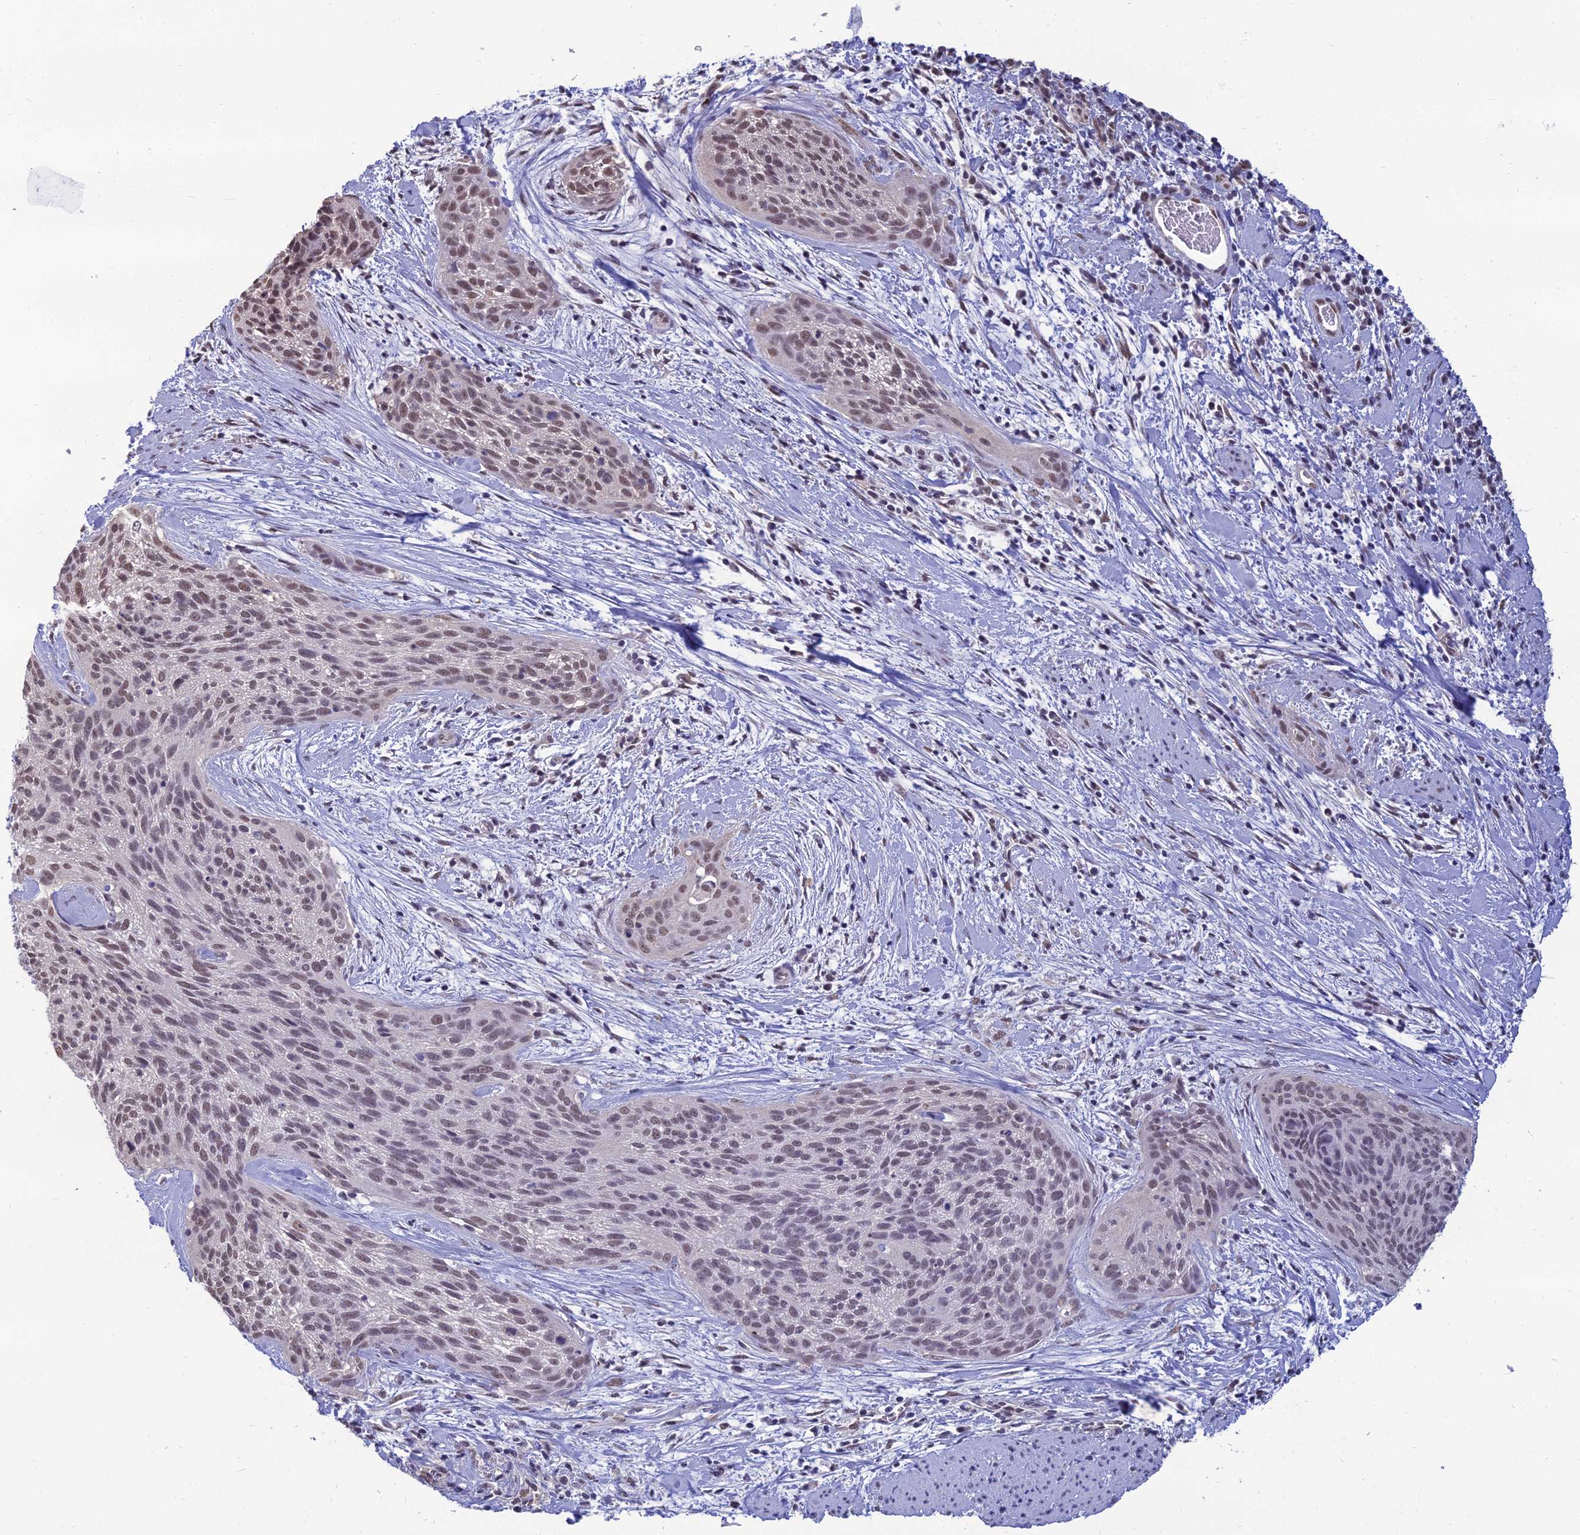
{"staining": {"intensity": "weak", "quantity": ">75%", "location": "nuclear"}, "tissue": "cervical cancer", "cell_type": "Tumor cells", "image_type": "cancer", "snomed": [{"axis": "morphology", "description": "Squamous cell carcinoma, NOS"}, {"axis": "topography", "description": "Cervix"}], "caption": "Protein analysis of squamous cell carcinoma (cervical) tissue displays weak nuclear positivity in about >75% of tumor cells.", "gene": "SRSF7", "patient": {"sex": "female", "age": 55}}